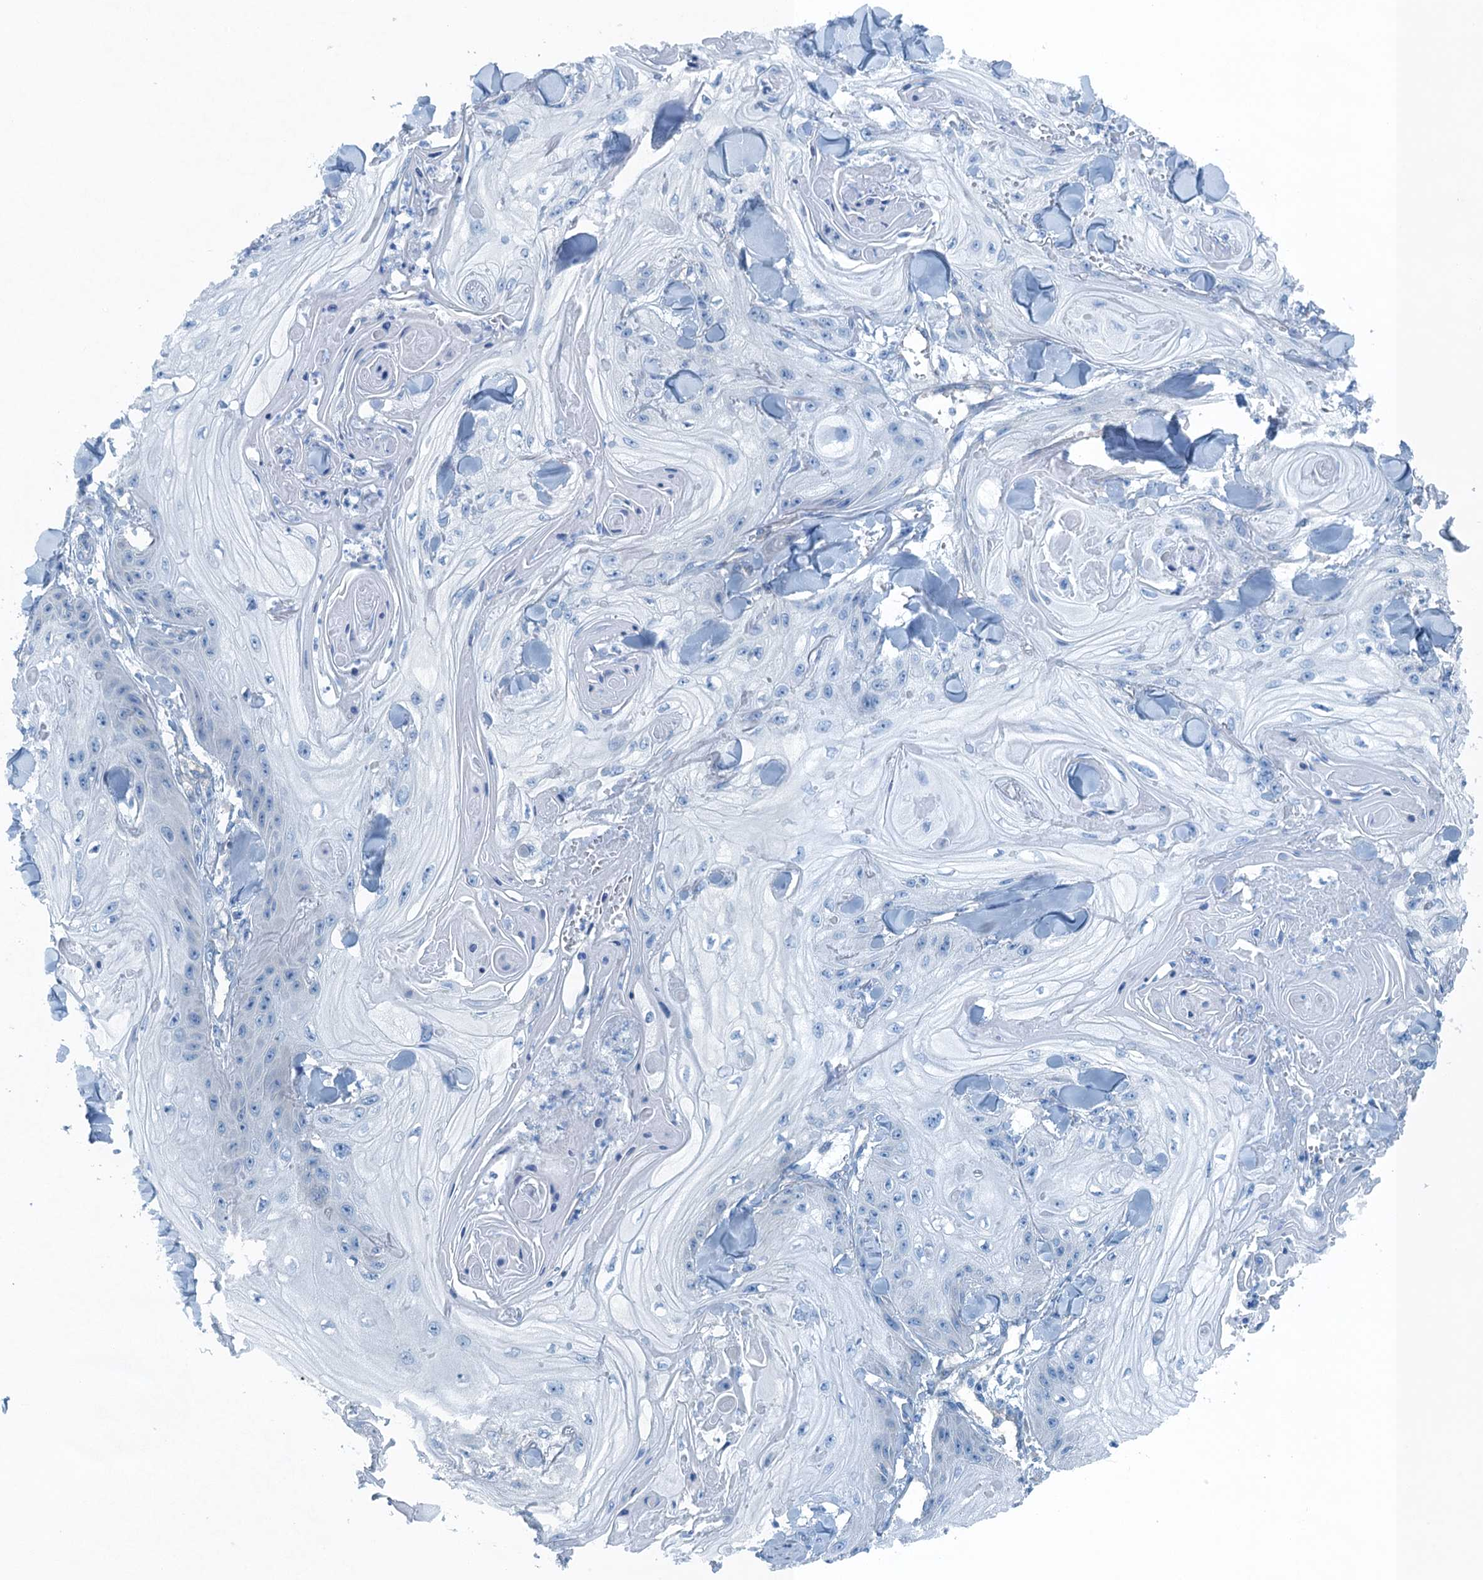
{"staining": {"intensity": "negative", "quantity": "none", "location": "none"}, "tissue": "skin cancer", "cell_type": "Tumor cells", "image_type": "cancer", "snomed": [{"axis": "morphology", "description": "Squamous cell carcinoma, NOS"}, {"axis": "topography", "description": "Skin"}], "caption": "The image reveals no significant expression in tumor cells of squamous cell carcinoma (skin).", "gene": "TMOD2", "patient": {"sex": "male", "age": 74}}